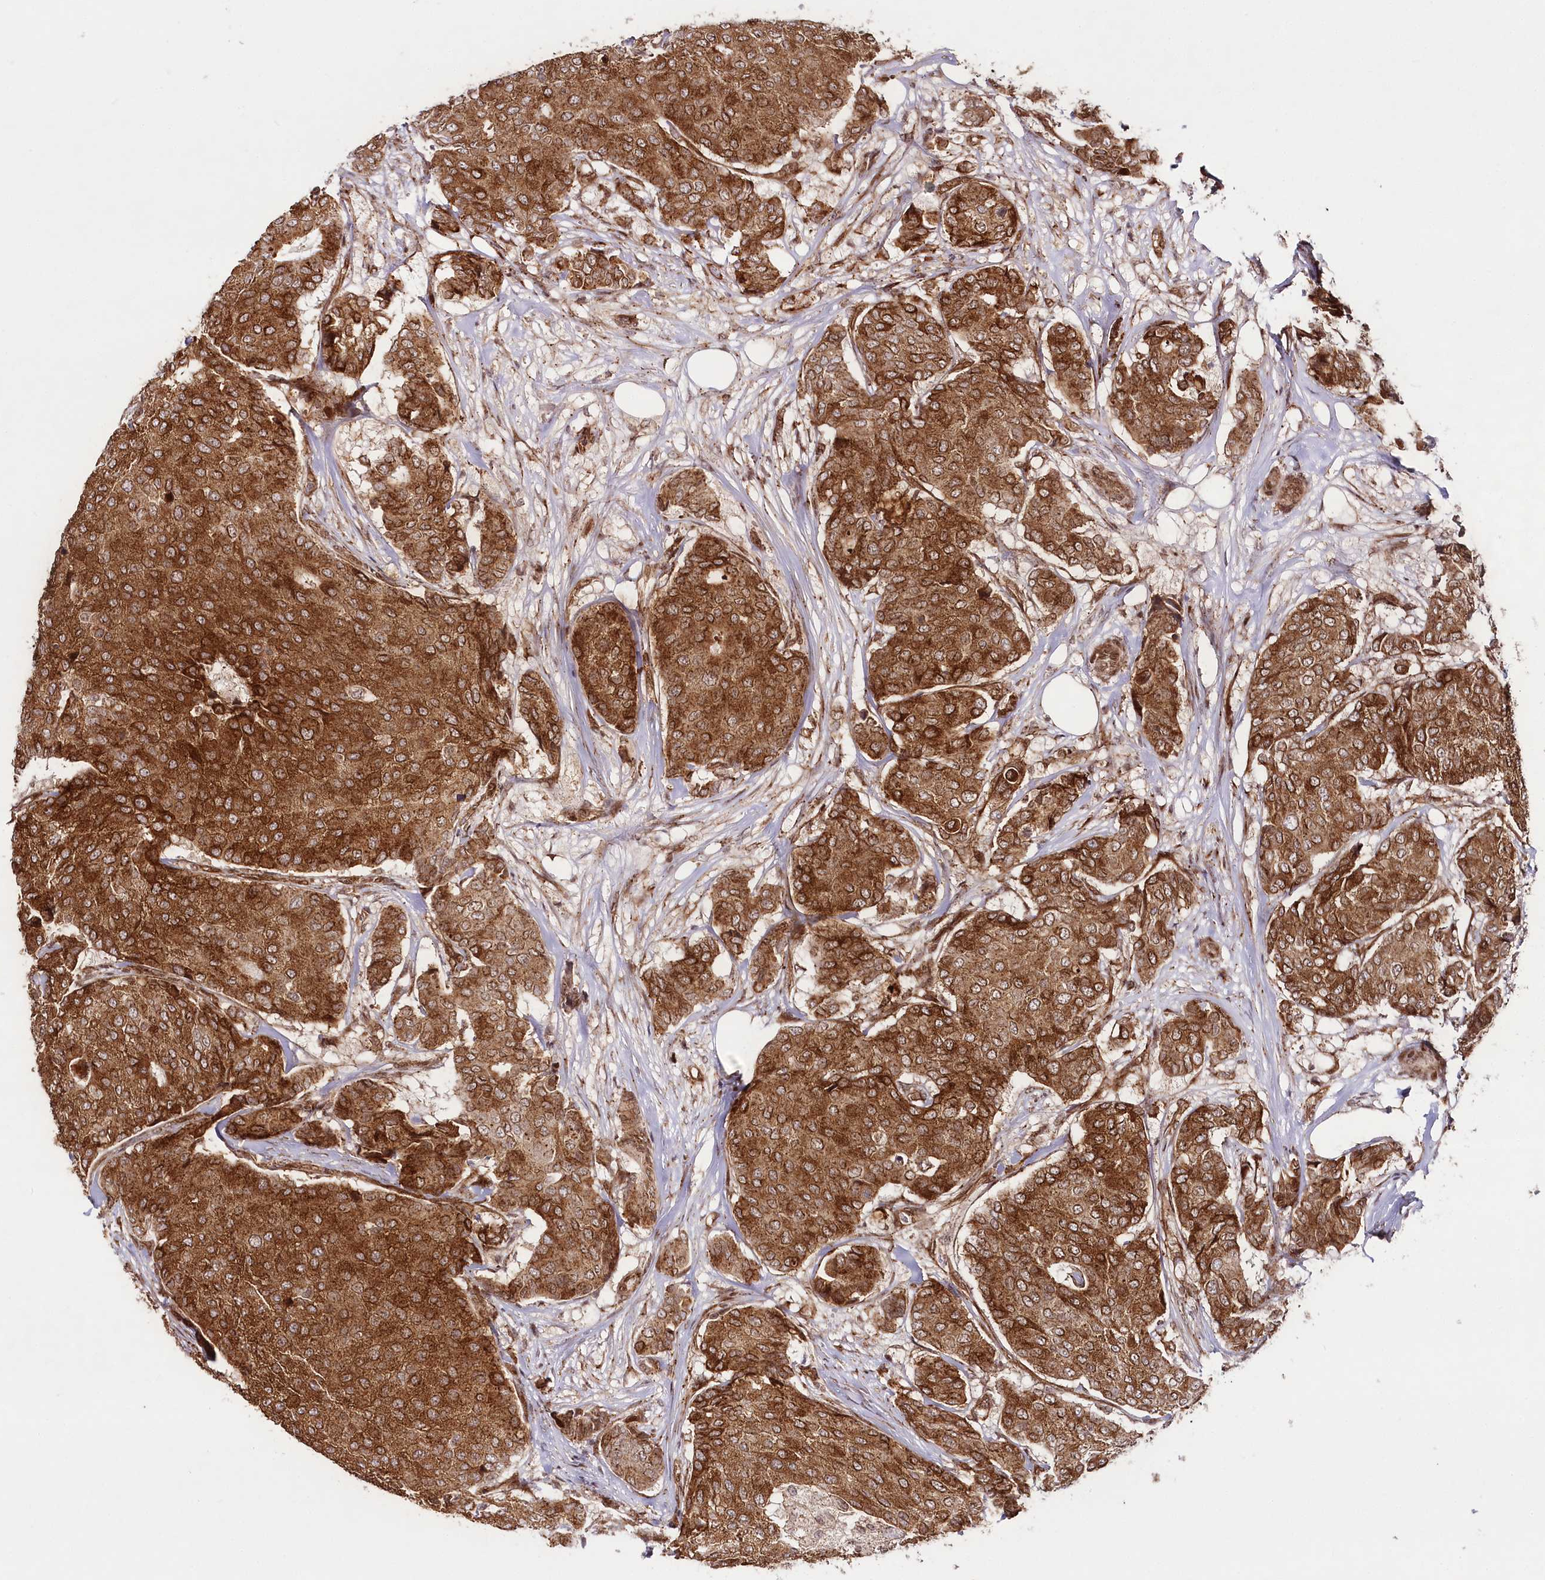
{"staining": {"intensity": "strong", "quantity": ">75%", "location": "cytoplasmic/membranous"}, "tissue": "breast cancer", "cell_type": "Tumor cells", "image_type": "cancer", "snomed": [{"axis": "morphology", "description": "Duct carcinoma"}, {"axis": "topography", "description": "Breast"}], "caption": "Infiltrating ductal carcinoma (breast) tissue displays strong cytoplasmic/membranous staining in approximately >75% of tumor cells, visualized by immunohistochemistry.", "gene": "COPG1", "patient": {"sex": "female", "age": 75}}